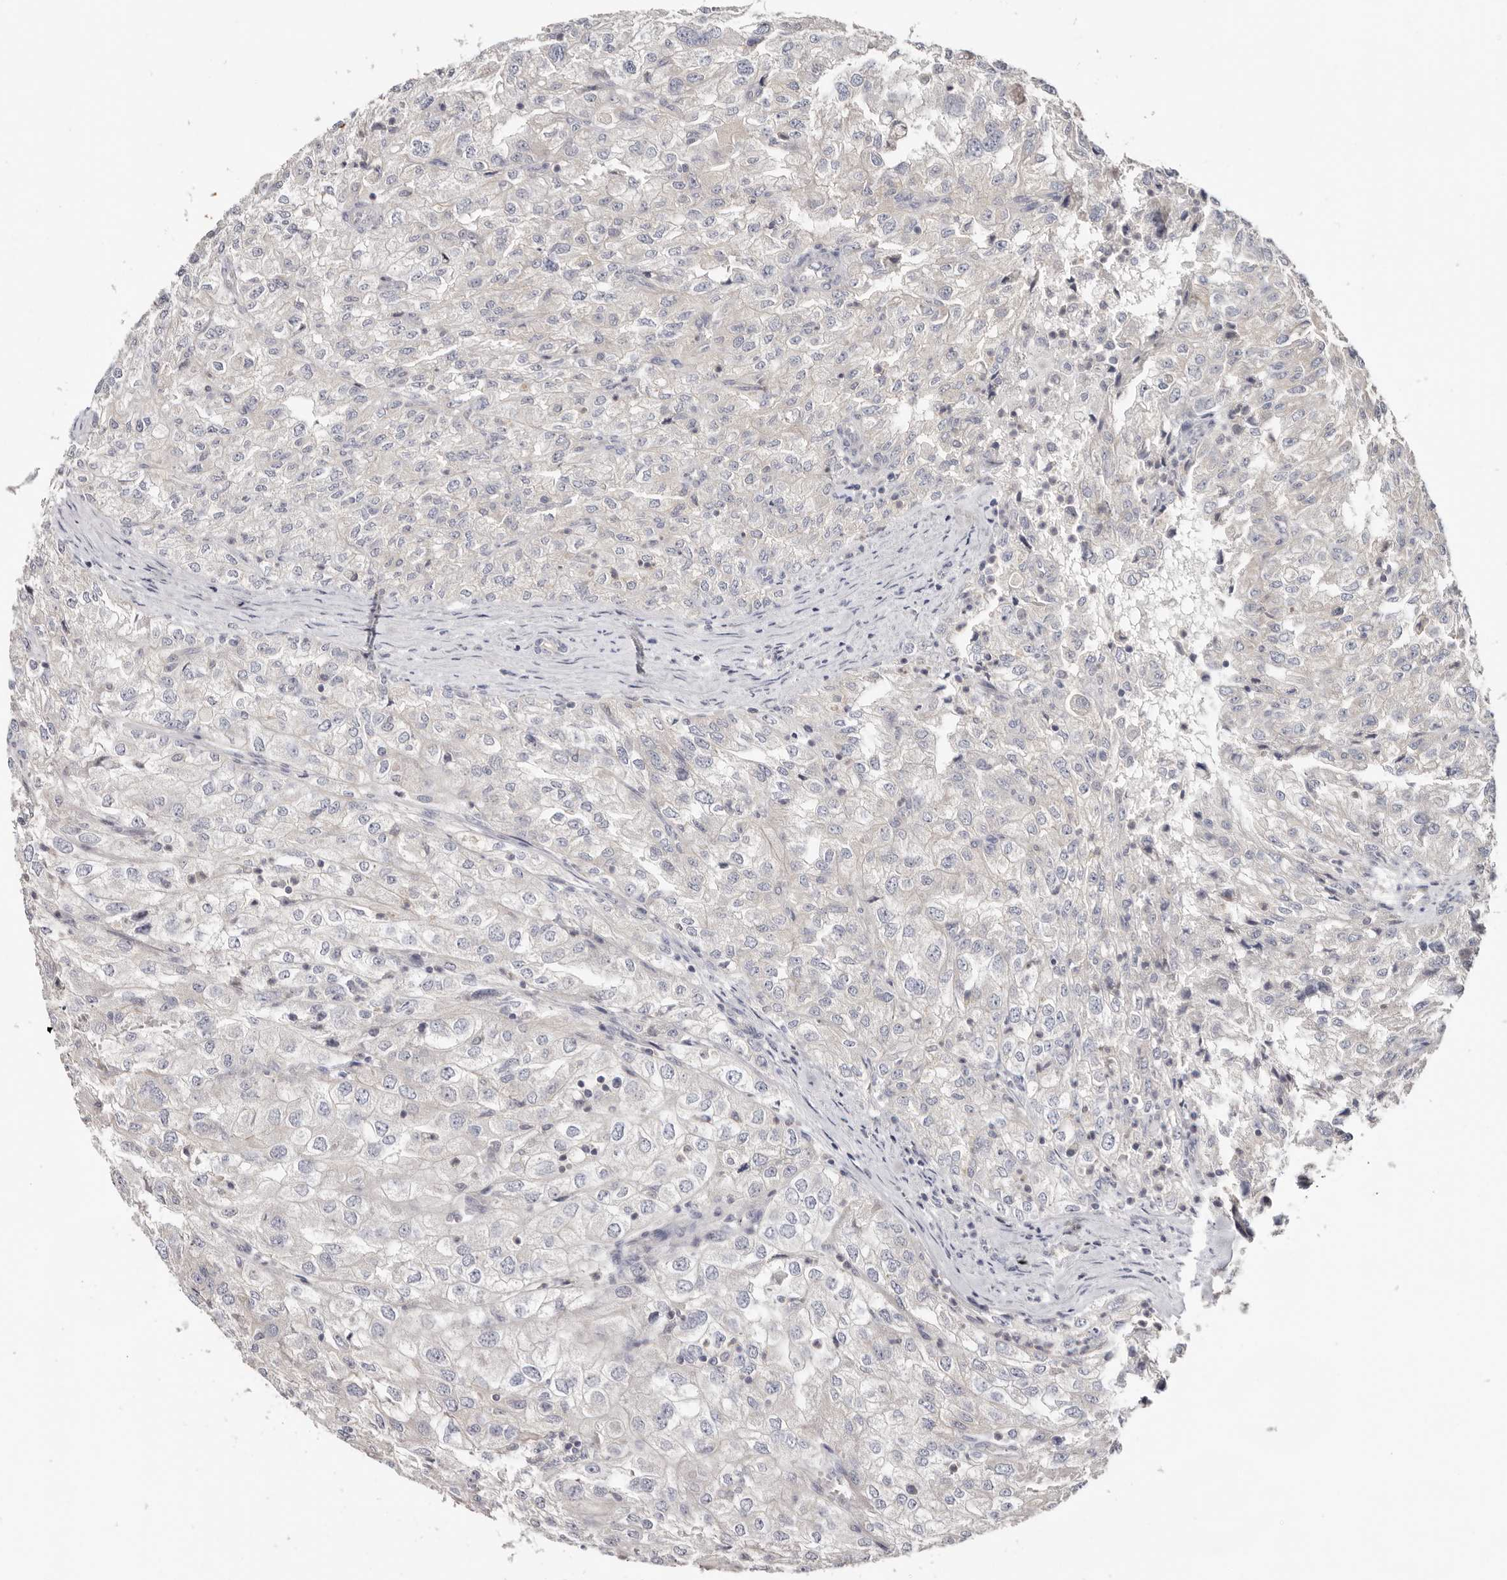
{"staining": {"intensity": "negative", "quantity": "none", "location": "none"}, "tissue": "renal cancer", "cell_type": "Tumor cells", "image_type": "cancer", "snomed": [{"axis": "morphology", "description": "Adenocarcinoma, NOS"}, {"axis": "topography", "description": "Kidney"}], "caption": "IHC image of human renal cancer stained for a protein (brown), which reveals no staining in tumor cells.", "gene": "S100A14", "patient": {"sex": "female", "age": 54}}